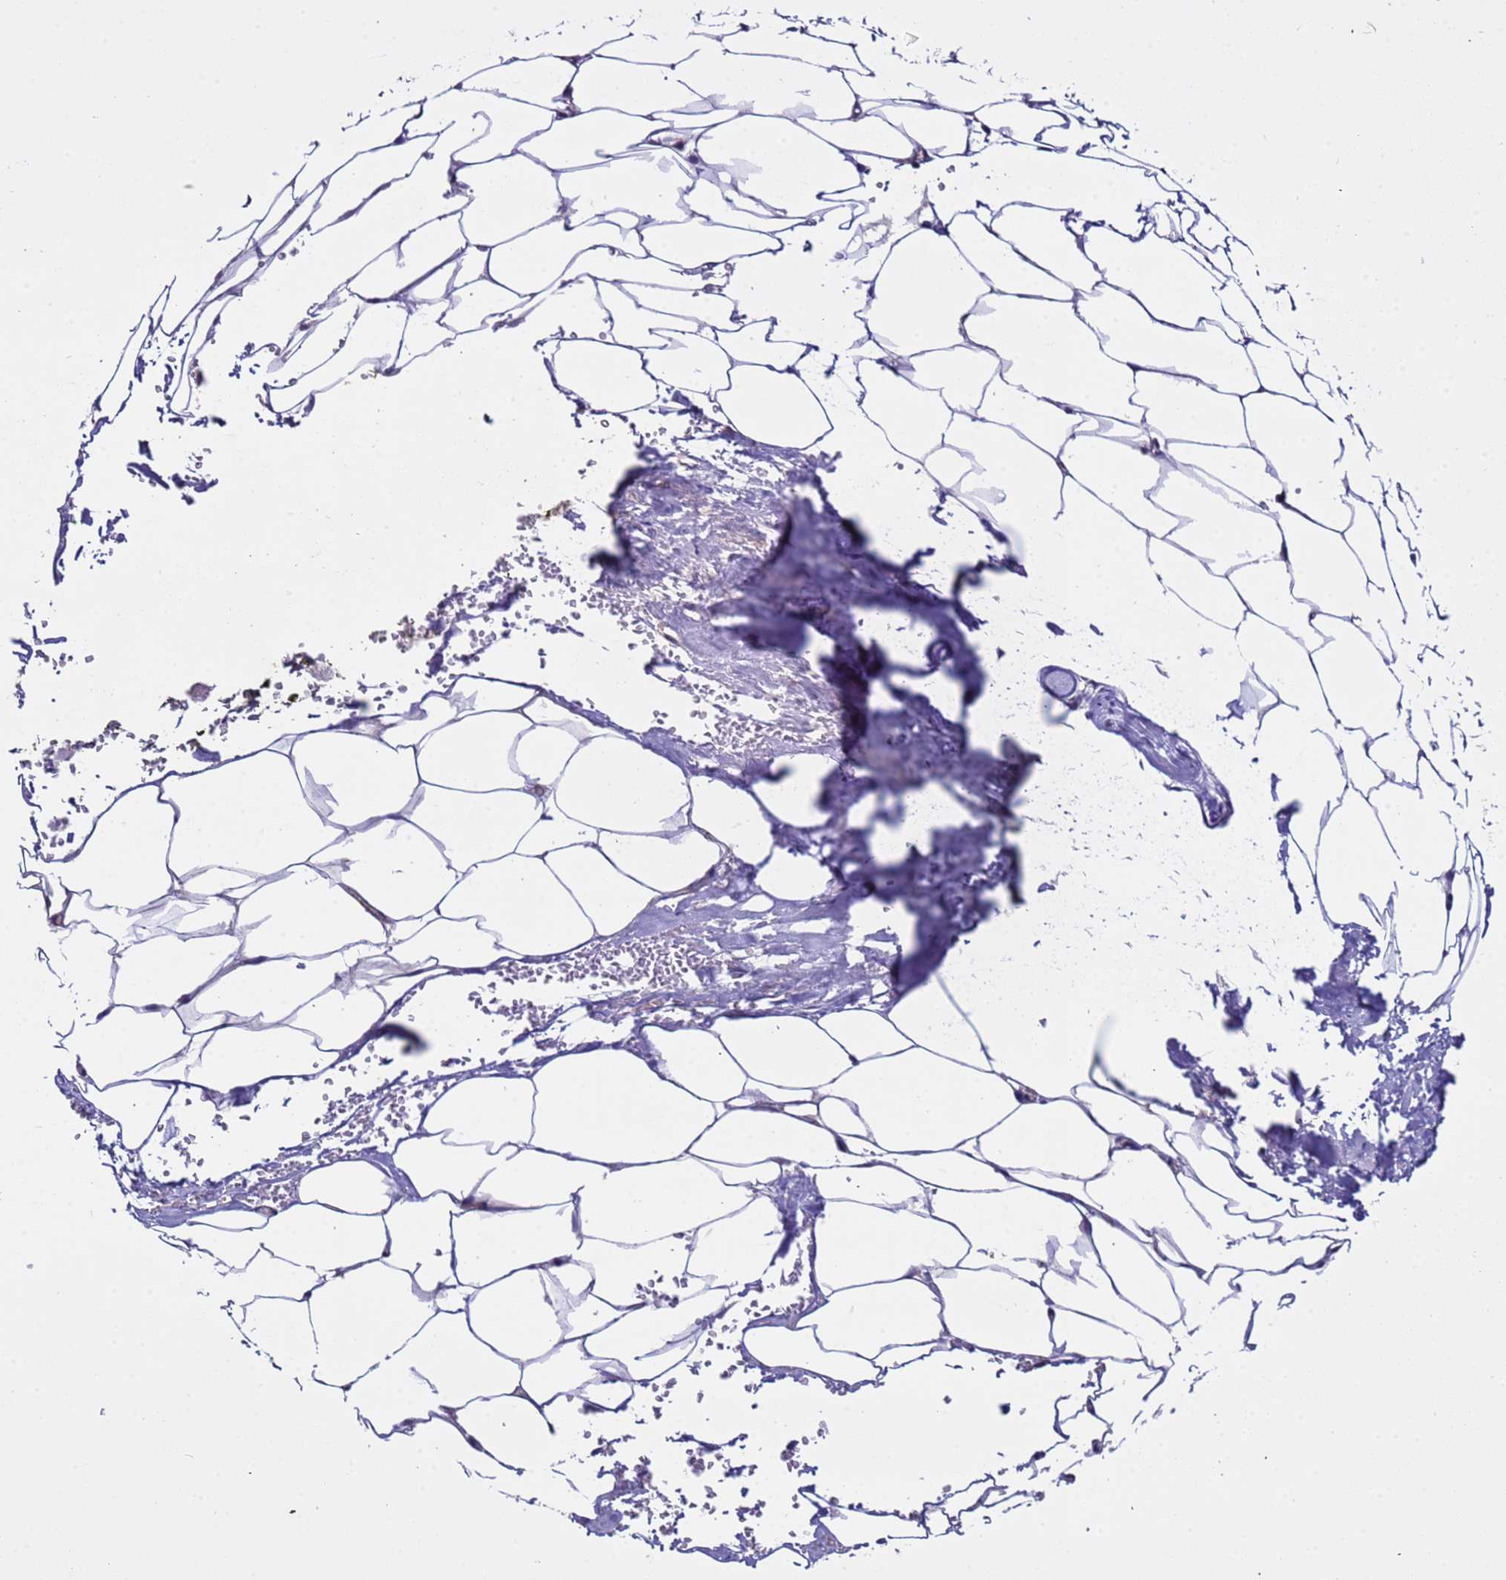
{"staining": {"intensity": "negative", "quantity": "none", "location": "none"}, "tissue": "adipose tissue", "cell_type": "Adipocytes", "image_type": "normal", "snomed": [{"axis": "morphology", "description": "Normal tissue, NOS"}, {"axis": "morphology", "description": "Adenocarcinoma, Low grade"}, {"axis": "topography", "description": "Prostate"}, {"axis": "topography", "description": "Peripheral nerve tissue"}], "caption": "Immunohistochemistry (IHC) micrograph of benign adipose tissue stained for a protein (brown), which shows no expression in adipocytes.", "gene": "ZNF248", "patient": {"sex": "male", "age": 63}}